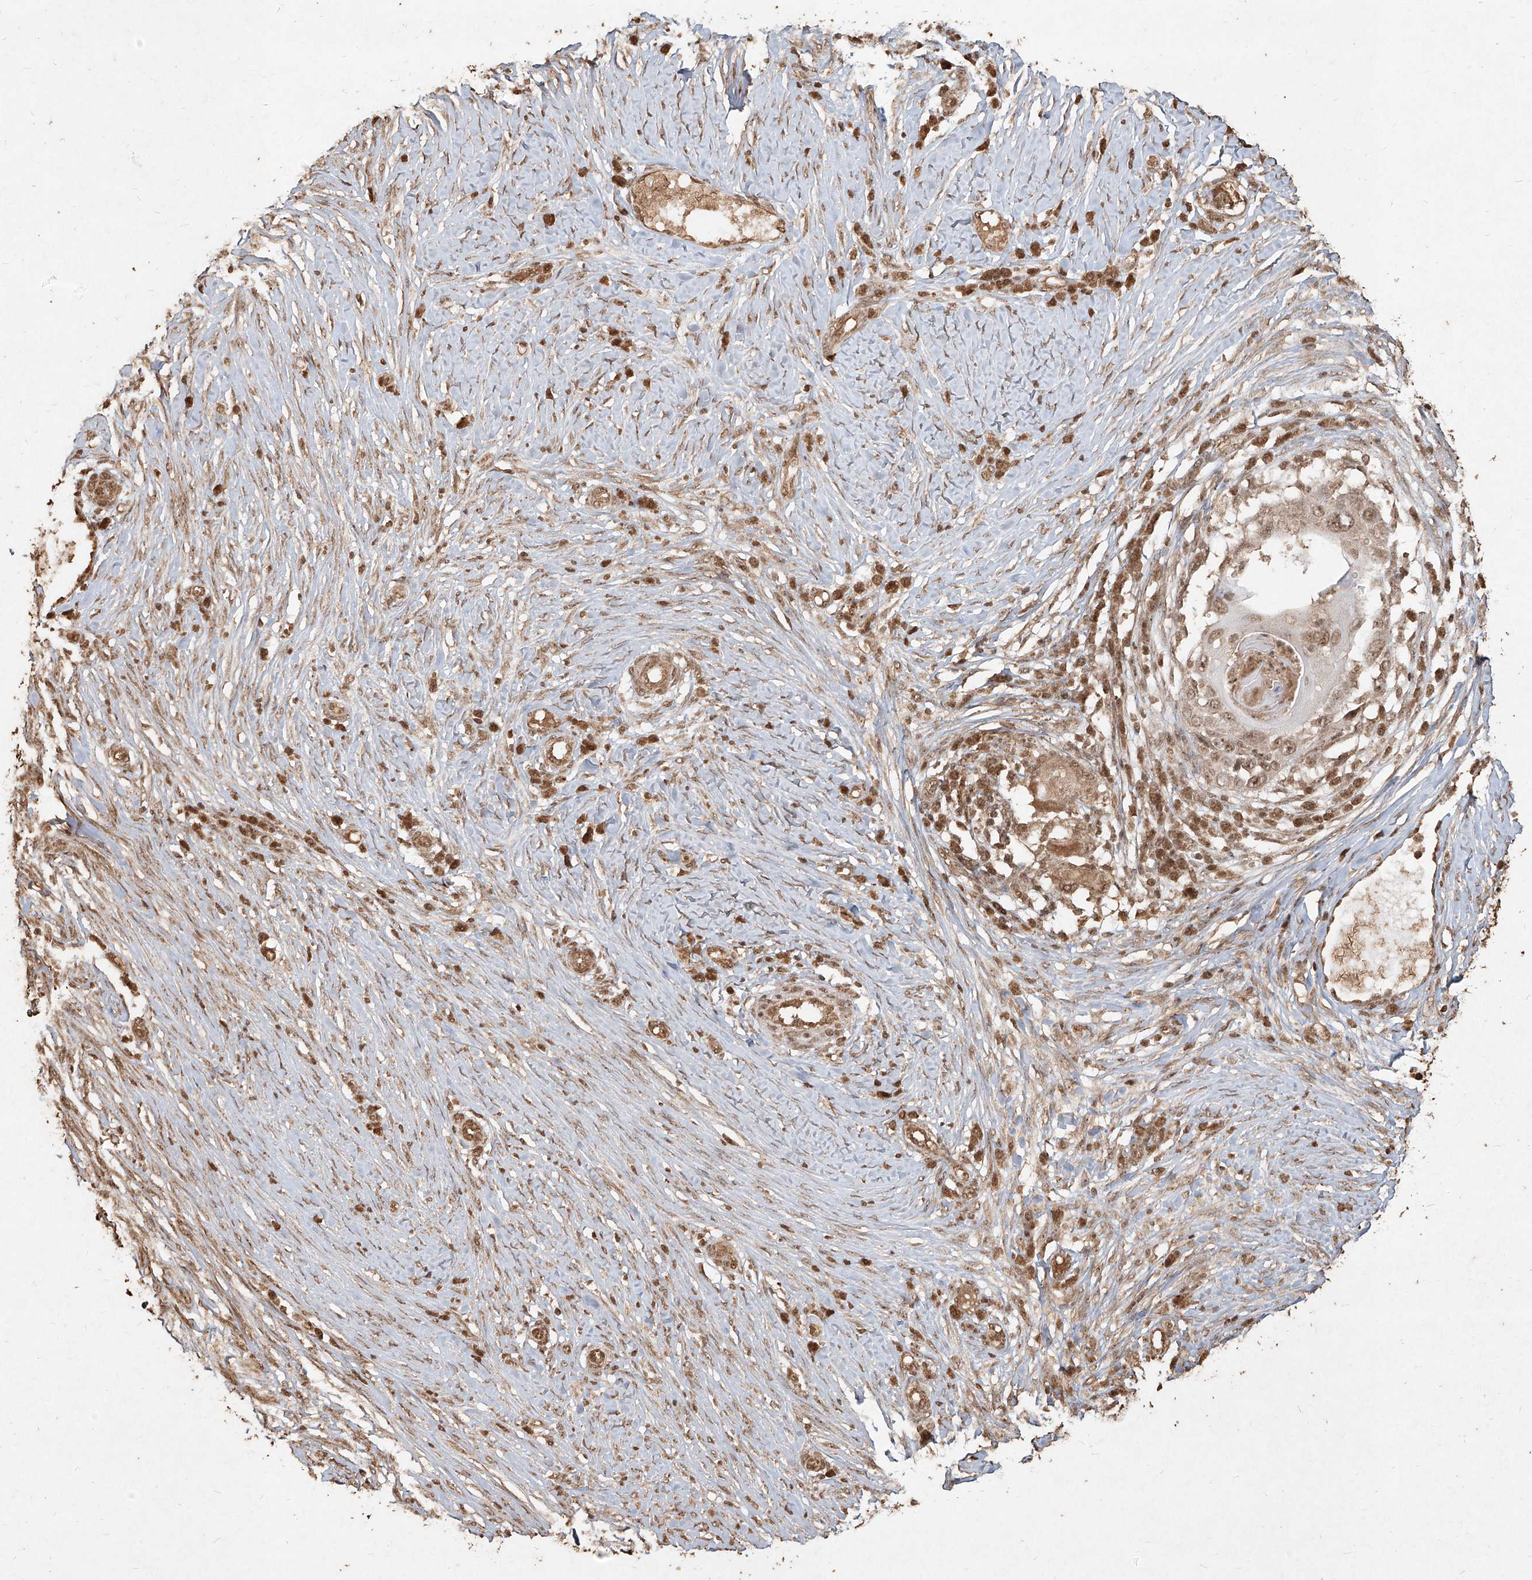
{"staining": {"intensity": "weak", "quantity": ">75%", "location": "nuclear"}, "tissue": "skin cancer", "cell_type": "Tumor cells", "image_type": "cancer", "snomed": [{"axis": "morphology", "description": "Squamous cell carcinoma, NOS"}, {"axis": "topography", "description": "Skin"}], "caption": "Brown immunohistochemical staining in human squamous cell carcinoma (skin) shows weak nuclear expression in about >75% of tumor cells. (Stains: DAB in brown, nuclei in blue, Microscopy: brightfield microscopy at high magnification).", "gene": "UBE2K", "patient": {"sex": "female", "age": 44}}